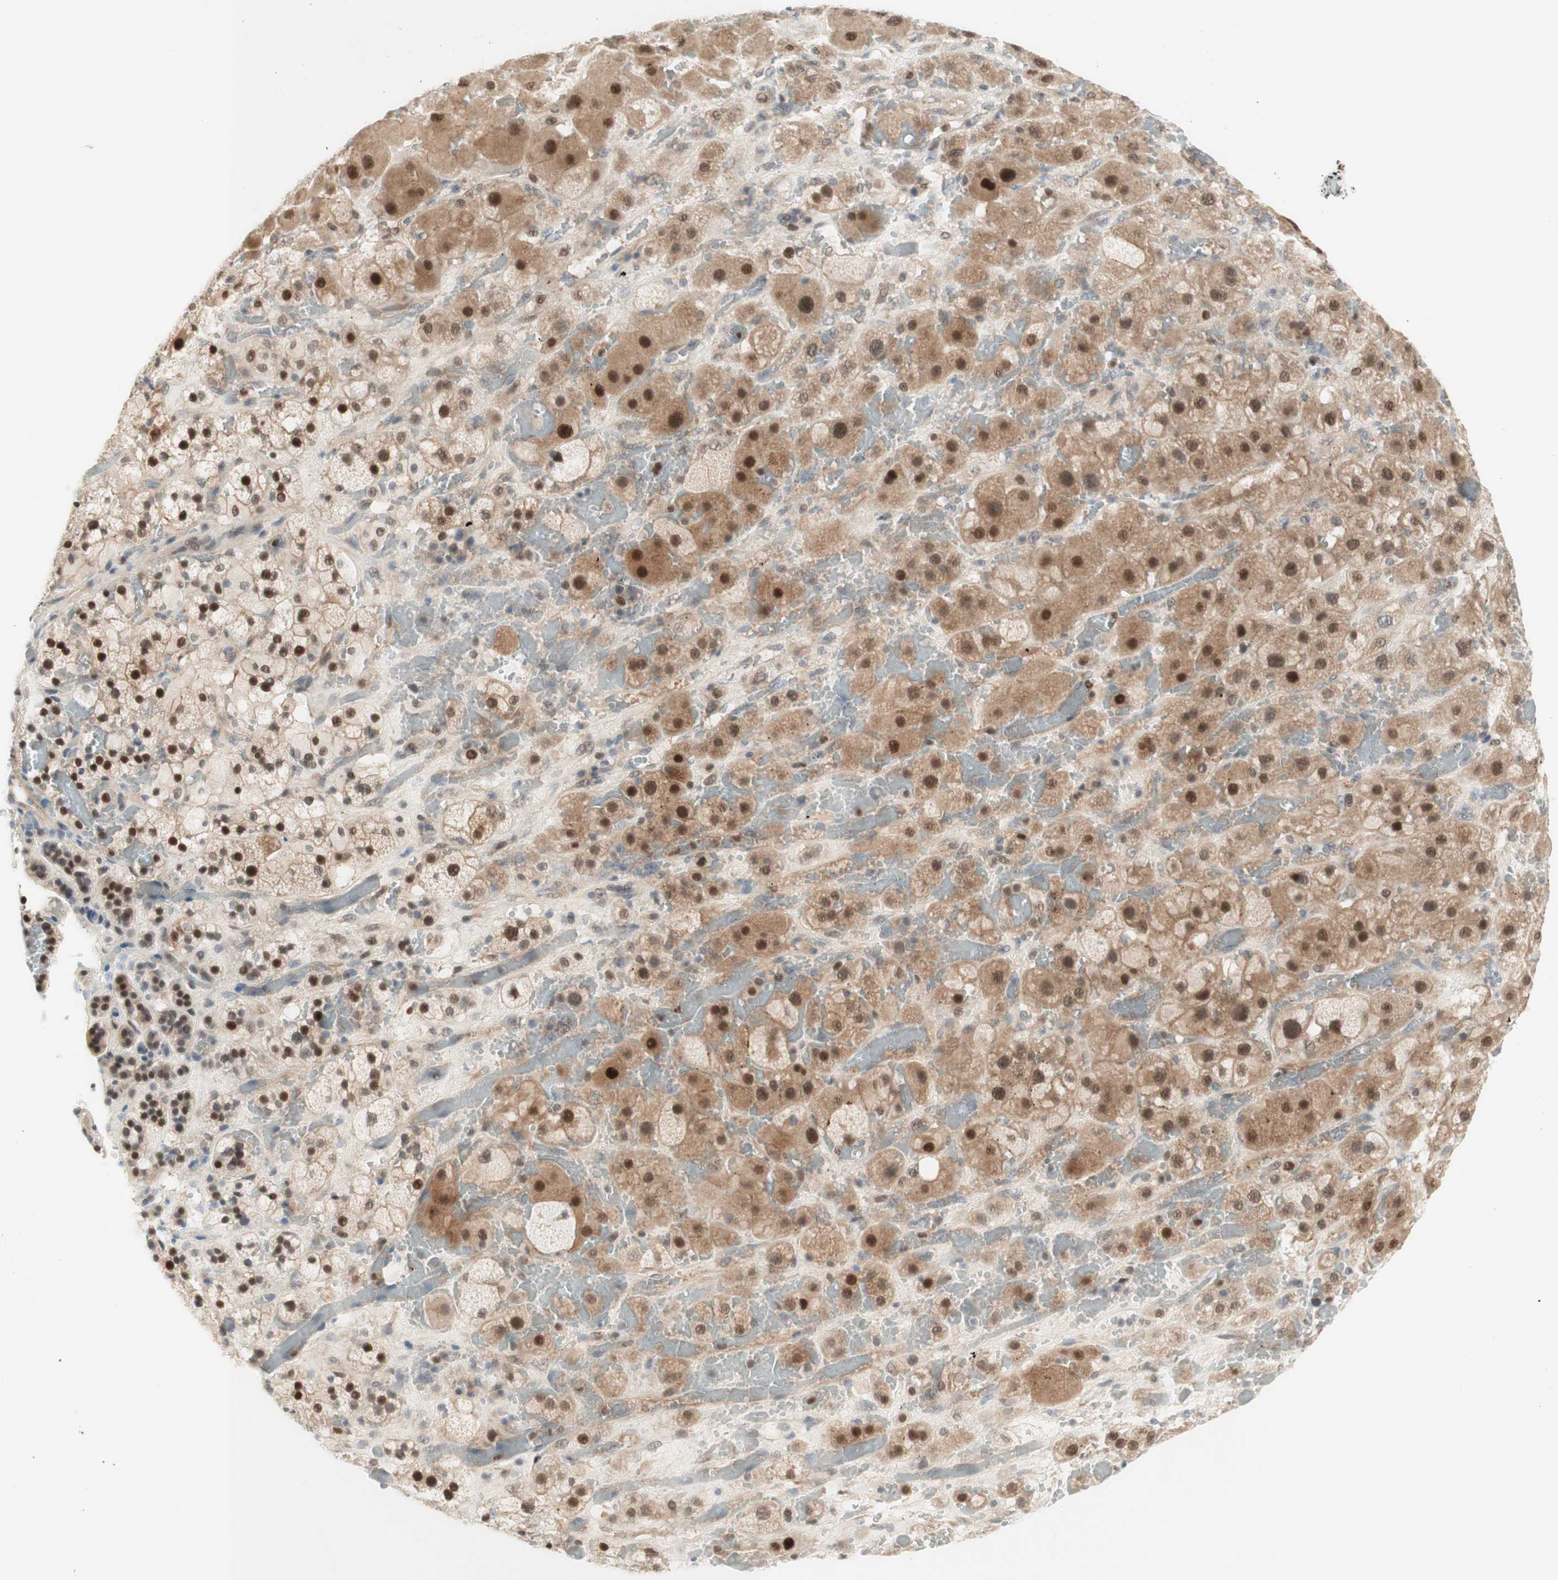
{"staining": {"intensity": "strong", "quantity": "25%-75%", "location": "cytoplasmic/membranous,nuclear"}, "tissue": "adrenal gland", "cell_type": "Glandular cells", "image_type": "normal", "snomed": [{"axis": "morphology", "description": "Normal tissue, NOS"}, {"axis": "topography", "description": "Adrenal gland"}], "caption": "Protein staining reveals strong cytoplasmic/membranous,nuclear expression in about 25%-75% of glandular cells in benign adrenal gland. (DAB (3,3'-diaminobenzidine) = brown stain, brightfield microscopy at high magnification).", "gene": "RFNG", "patient": {"sex": "female", "age": 47}}